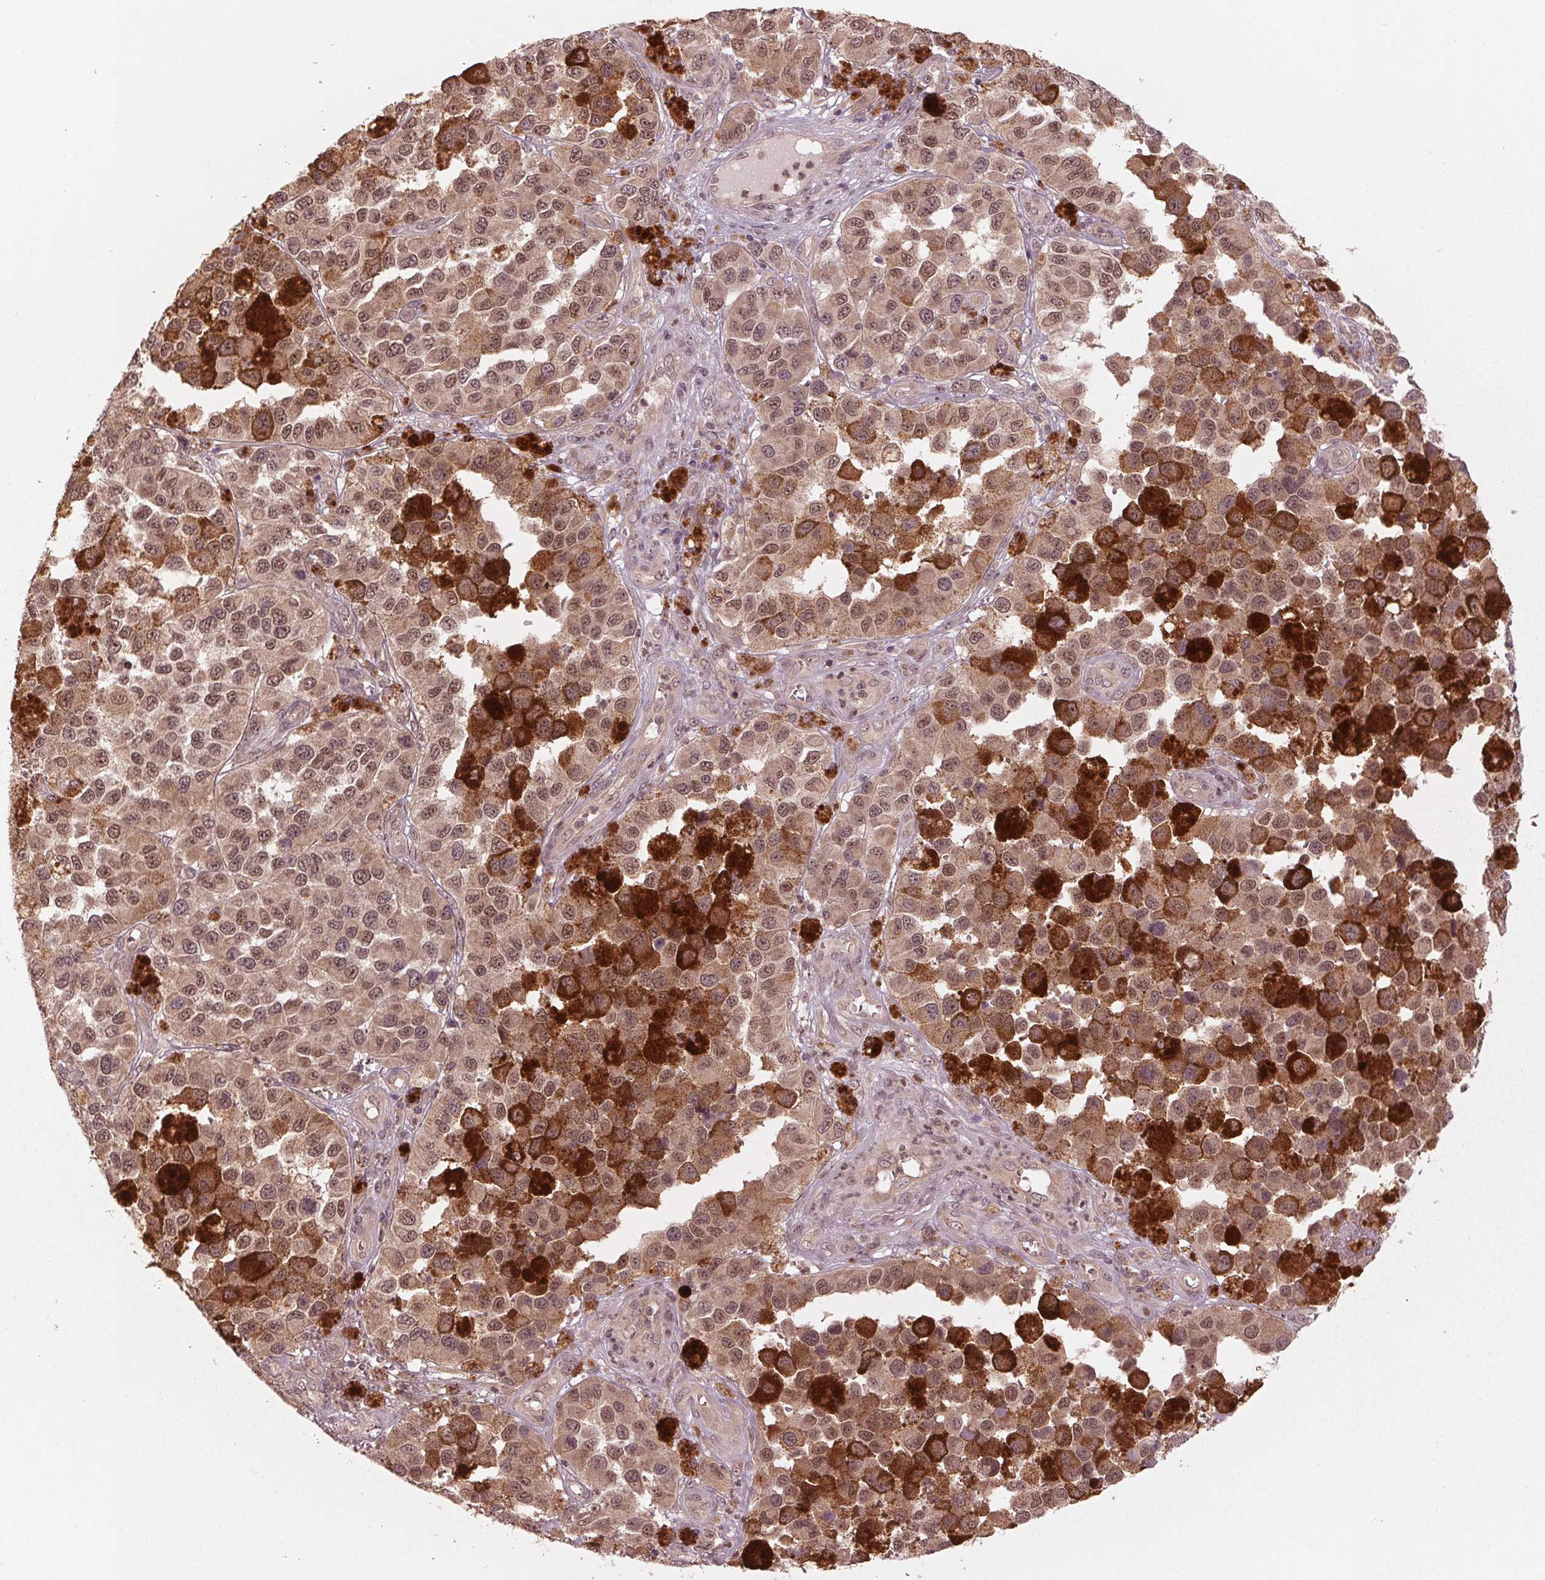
{"staining": {"intensity": "moderate", "quantity": ">75%", "location": "cytoplasmic/membranous,nuclear"}, "tissue": "melanoma", "cell_type": "Tumor cells", "image_type": "cancer", "snomed": [{"axis": "morphology", "description": "Malignant melanoma, NOS"}, {"axis": "topography", "description": "Skin"}], "caption": "Immunohistochemical staining of human melanoma demonstrates moderate cytoplasmic/membranous and nuclear protein positivity in about >75% of tumor cells. Nuclei are stained in blue.", "gene": "ZNF471", "patient": {"sex": "female", "age": 58}}